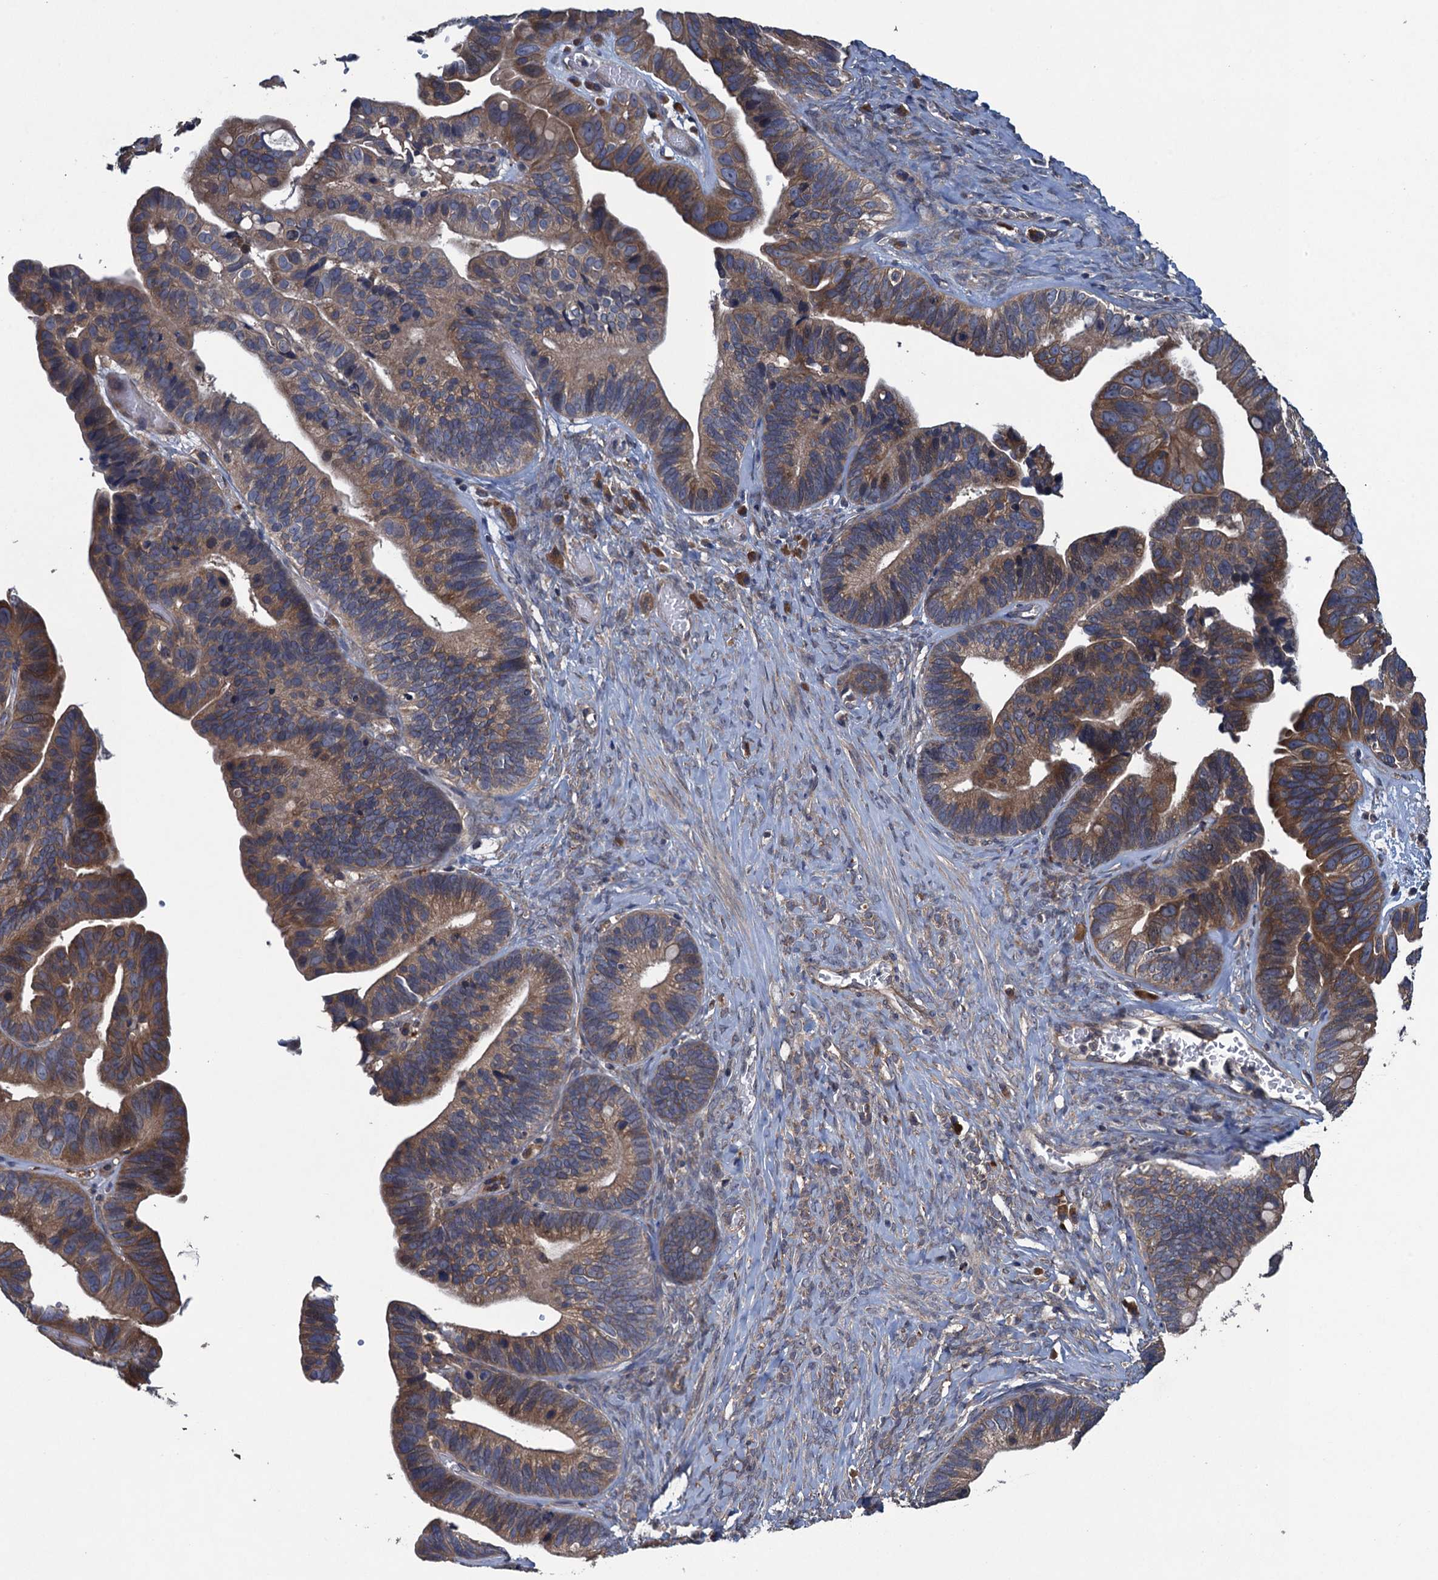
{"staining": {"intensity": "moderate", "quantity": ">75%", "location": "cytoplasmic/membranous"}, "tissue": "ovarian cancer", "cell_type": "Tumor cells", "image_type": "cancer", "snomed": [{"axis": "morphology", "description": "Cystadenocarcinoma, serous, NOS"}, {"axis": "topography", "description": "Ovary"}], "caption": "DAB immunohistochemical staining of ovarian cancer exhibits moderate cytoplasmic/membranous protein staining in about >75% of tumor cells. (DAB (3,3'-diaminobenzidine) = brown stain, brightfield microscopy at high magnification).", "gene": "CNTN5", "patient": {"sex": "female", "age": 56}}